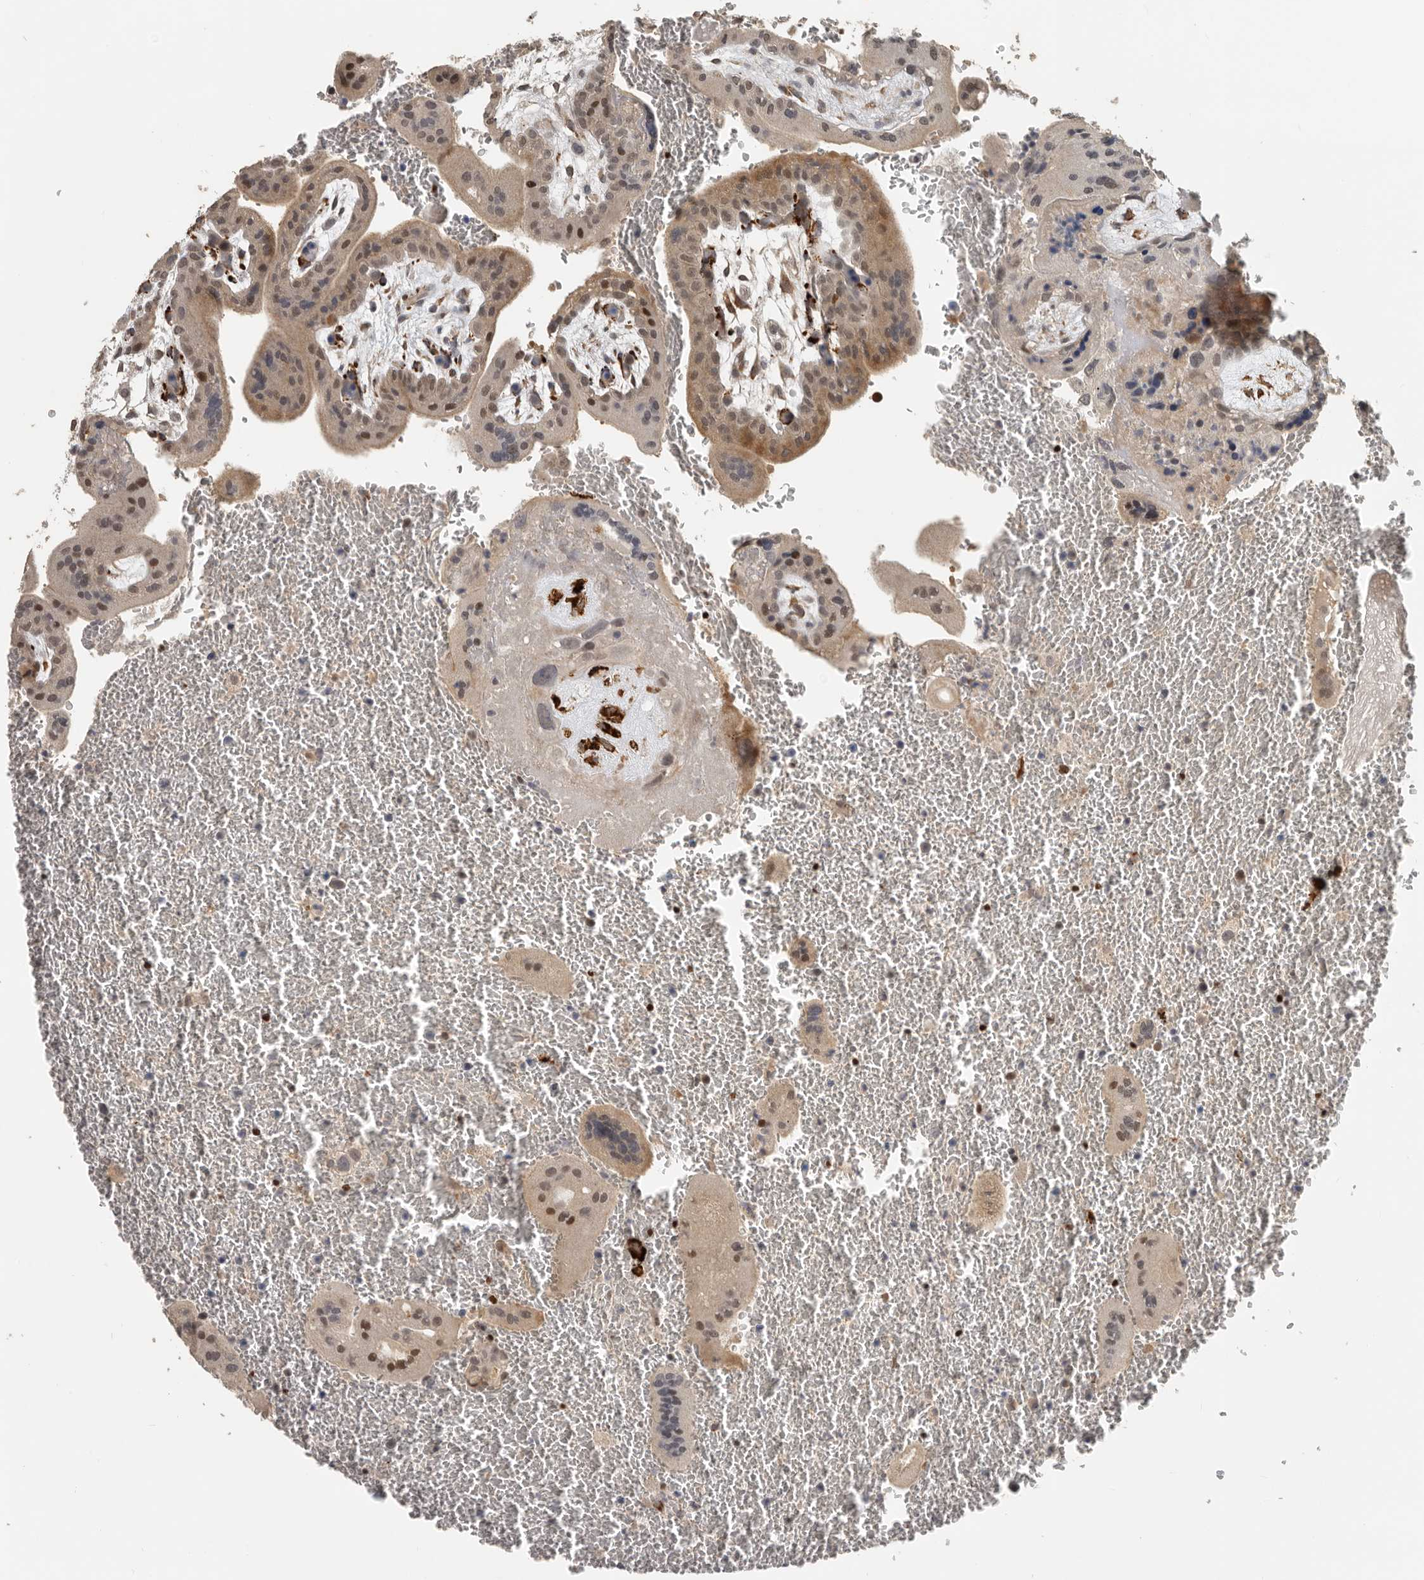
{"staining": {"intensity": "strong", "quantity": "<25%", "location": "cytoplasmic/membranous,nuclear"}, "tissue": "placenta", "cell_type": "Trophoblastic cells", "image_type": "normal", "snomed": [{"axis": "morphology", "description": "Normal tissue, NOS"}, {"axis": "topography", "description": "Placenta"}], "caption": "Placenta stained with DAB immunohistochemistry (IHC) displays medium levels of strong cytoplasmic/membranous,nuclear expression in about <25% of trophoblastic cells. The staining was performed using DAB (3,3'-diaminobenzidine), with brown indicating positive protein expression. Nuclei are stained blue with hematoxylin.", "gene": "HENMT1", "patient": {"sex": "female", "age": 35}}